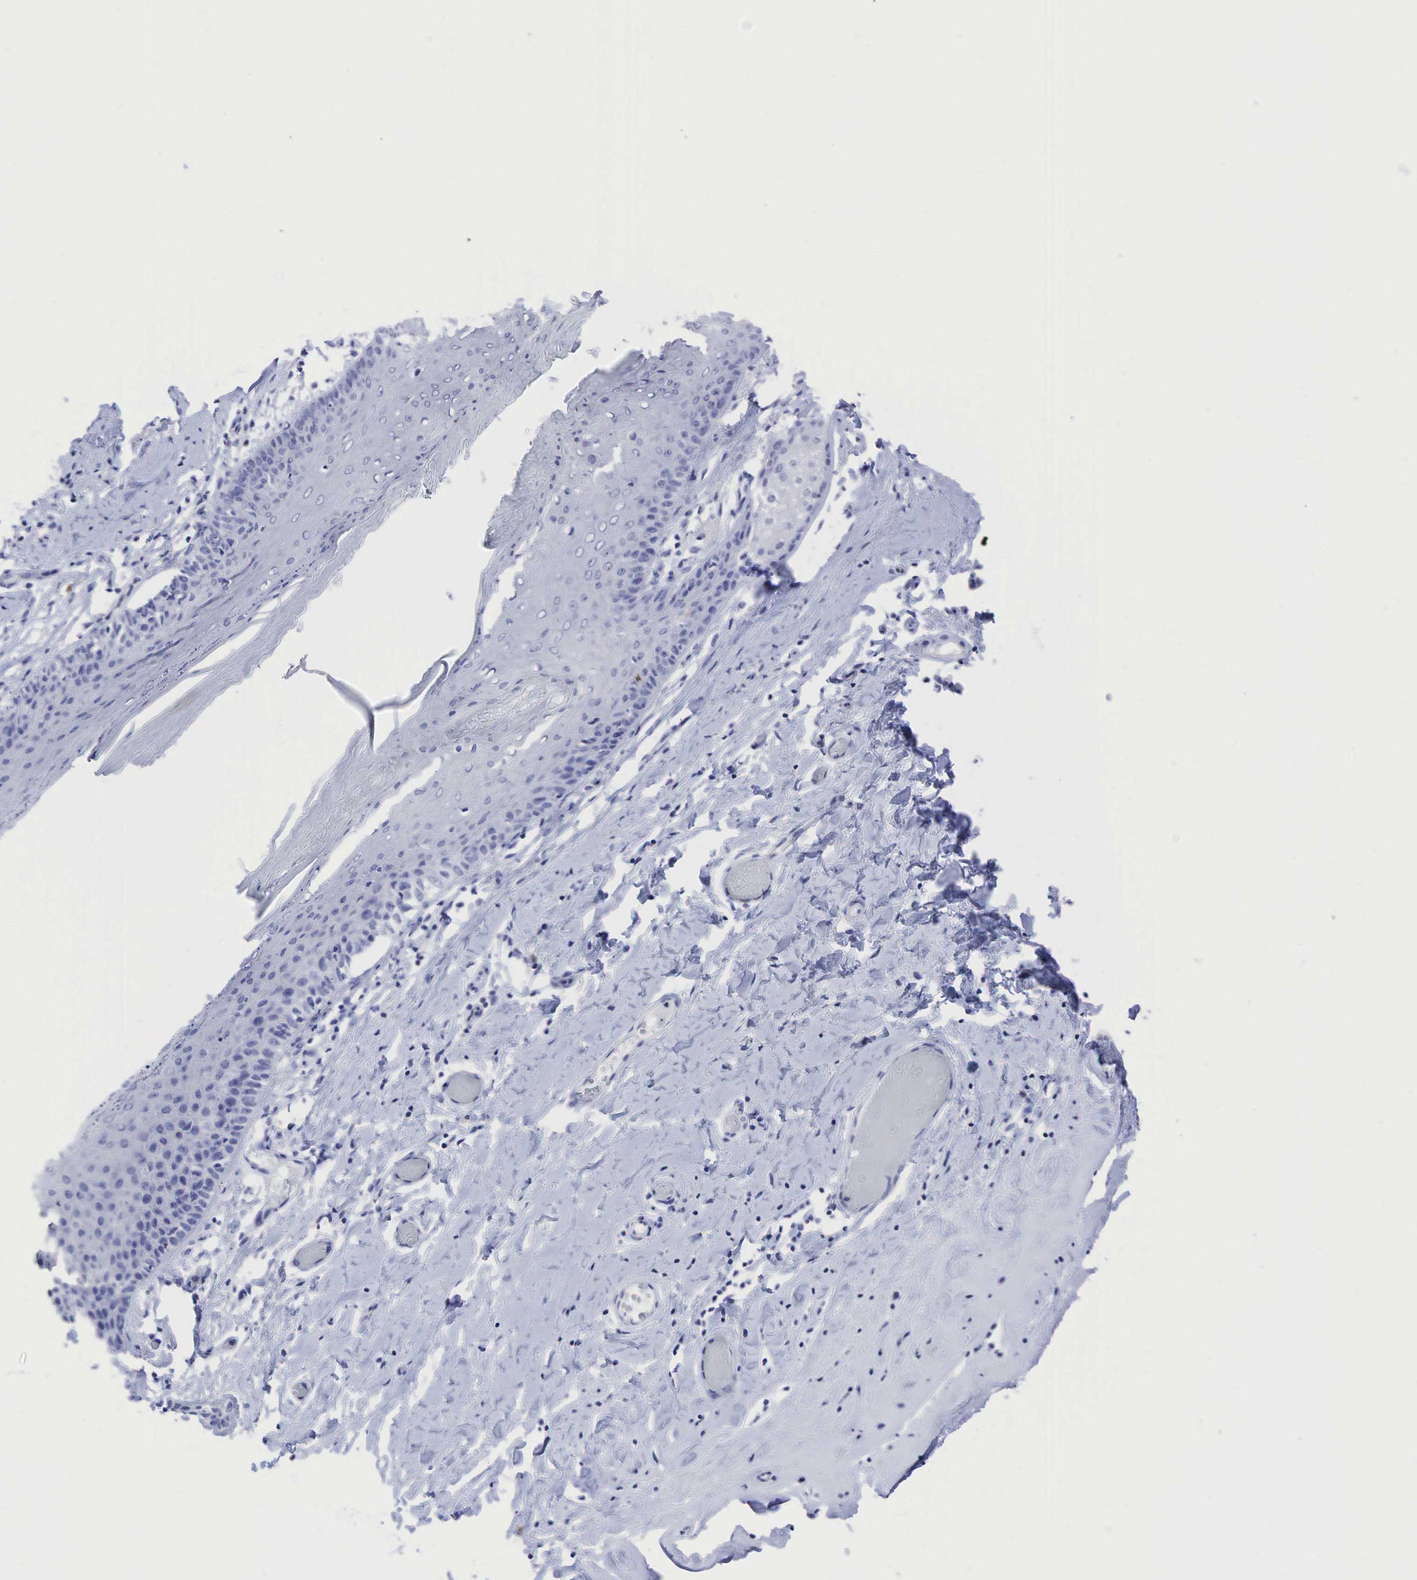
{"staining": {"intensity": "negative", "quantity": "none", "location": "none"}, "tissue": "skin", "cell_type": "Epidermal cells", "image_type": "normal", "snomed": [{"axis": "morphology", "description": "Normal tissue, NOS"}, {"axis": "topography", "description": "Vascular tissue"}, {"axis": "topography", "description": "Vulva"}, {"axis": "topography", "description": "Peripheral nerve tissue"}], "caption": "A high-resolution image shows immunohistochemistry (IHC) staining of benign skin, which demonstrates no significant positivity in epidermal cells. (Brightfield microscopy of DAB (3,3'-diaminobenzidine) immunohistochemistry (IHC) at high magnification).", "gene": "TNFRSF8", "patient": {"sex": "female", "age": 86}}